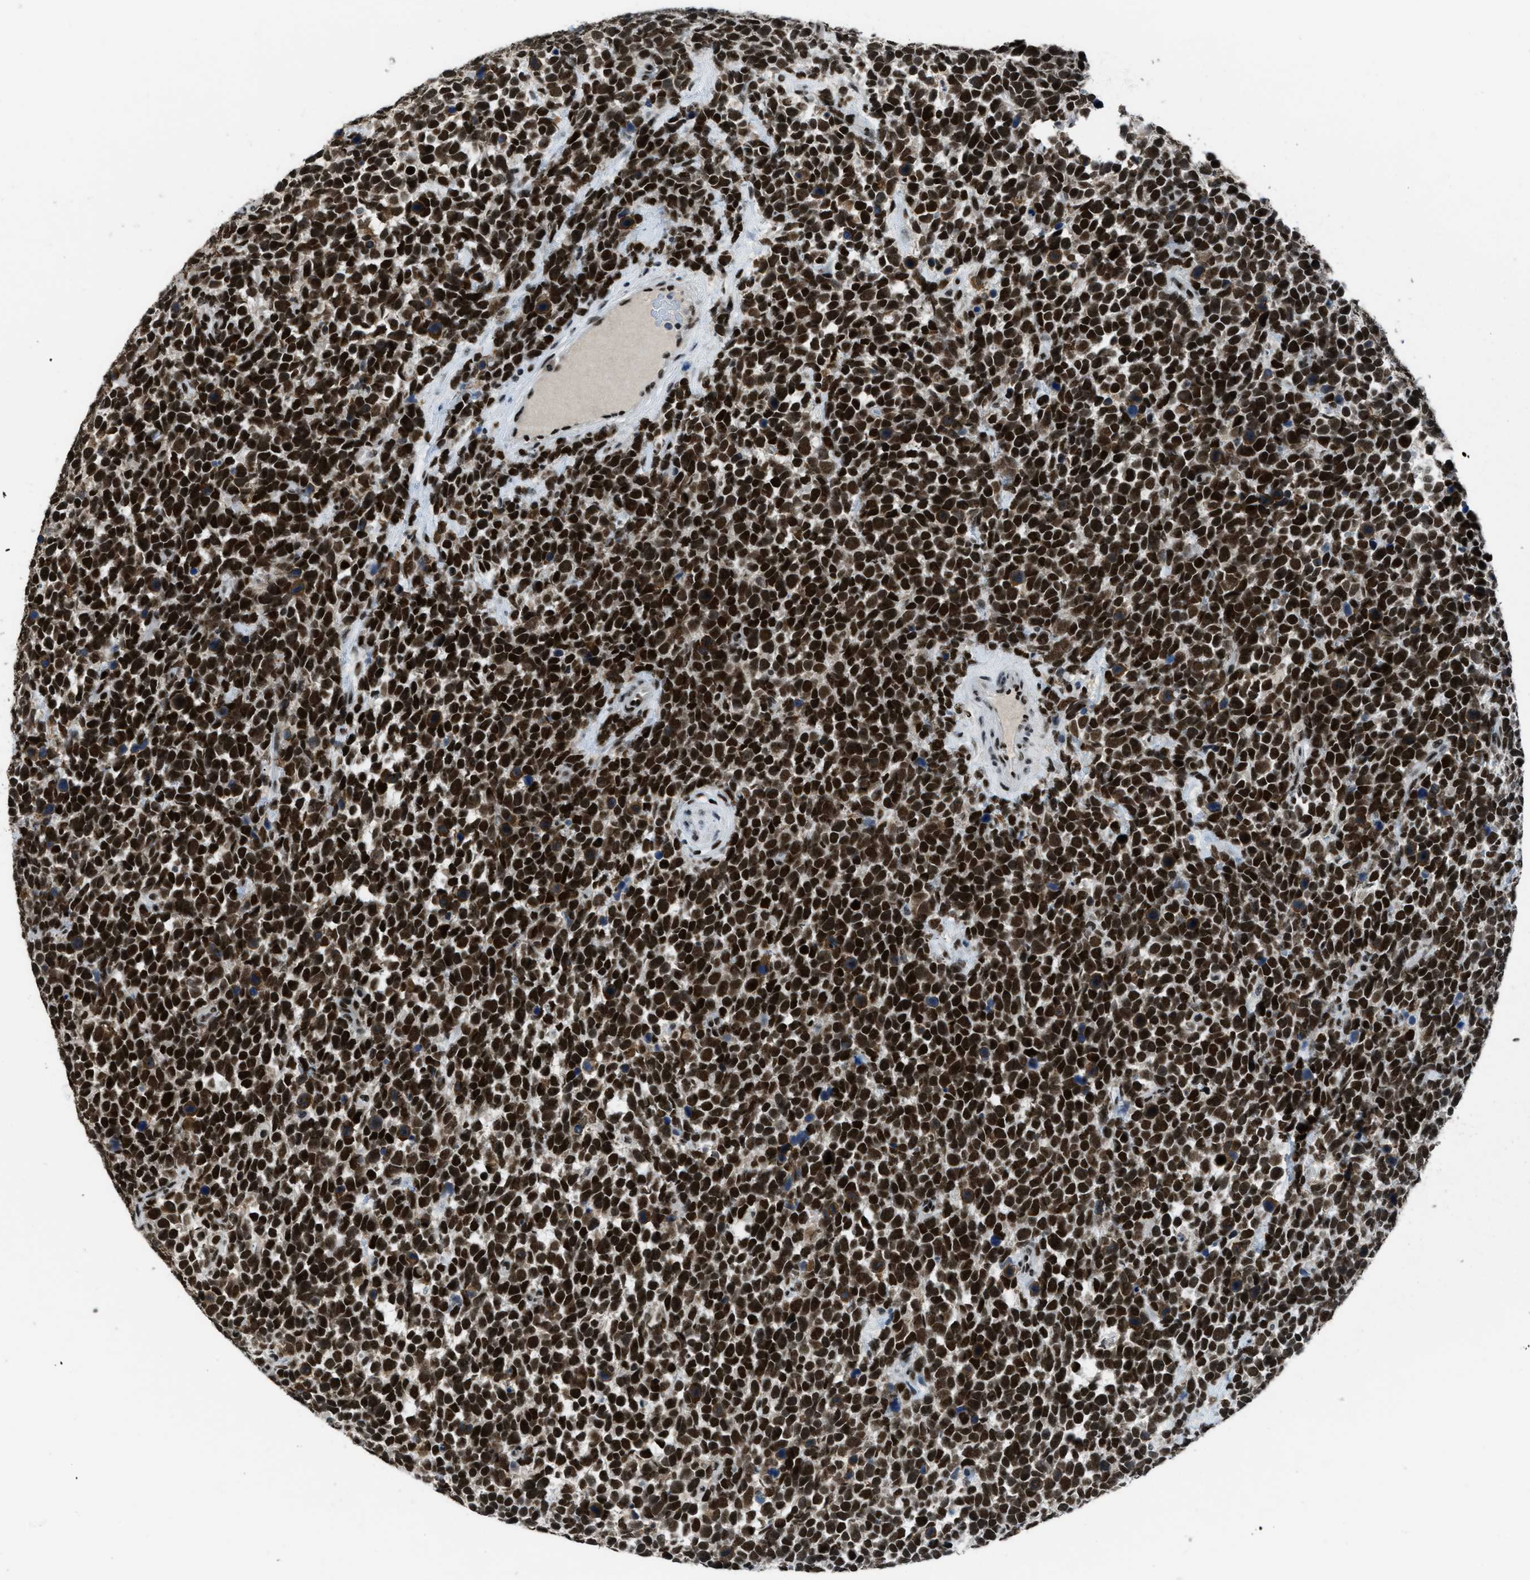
{"staining": {"intensity": "strong", "quantity": ">75%", "location": "nuclear"}, "tissue": "urothelial cancer", "cell_type": "Tumor cells", "image_type": "cancer", "snomed": [{"axis": "morphology", "description": "Urothelial carcinoma, High grade"}, {"axis": "topography", "description": "Urinary bladder"}], "caption": "Immunohistochemical staining of urothelial carcinoma (high-grade) shows high levels of strong nuclear expression in about >75% of tumor cells.", "gene": "GATAD2B", "patient": {"sex": "female", "age": 82}}